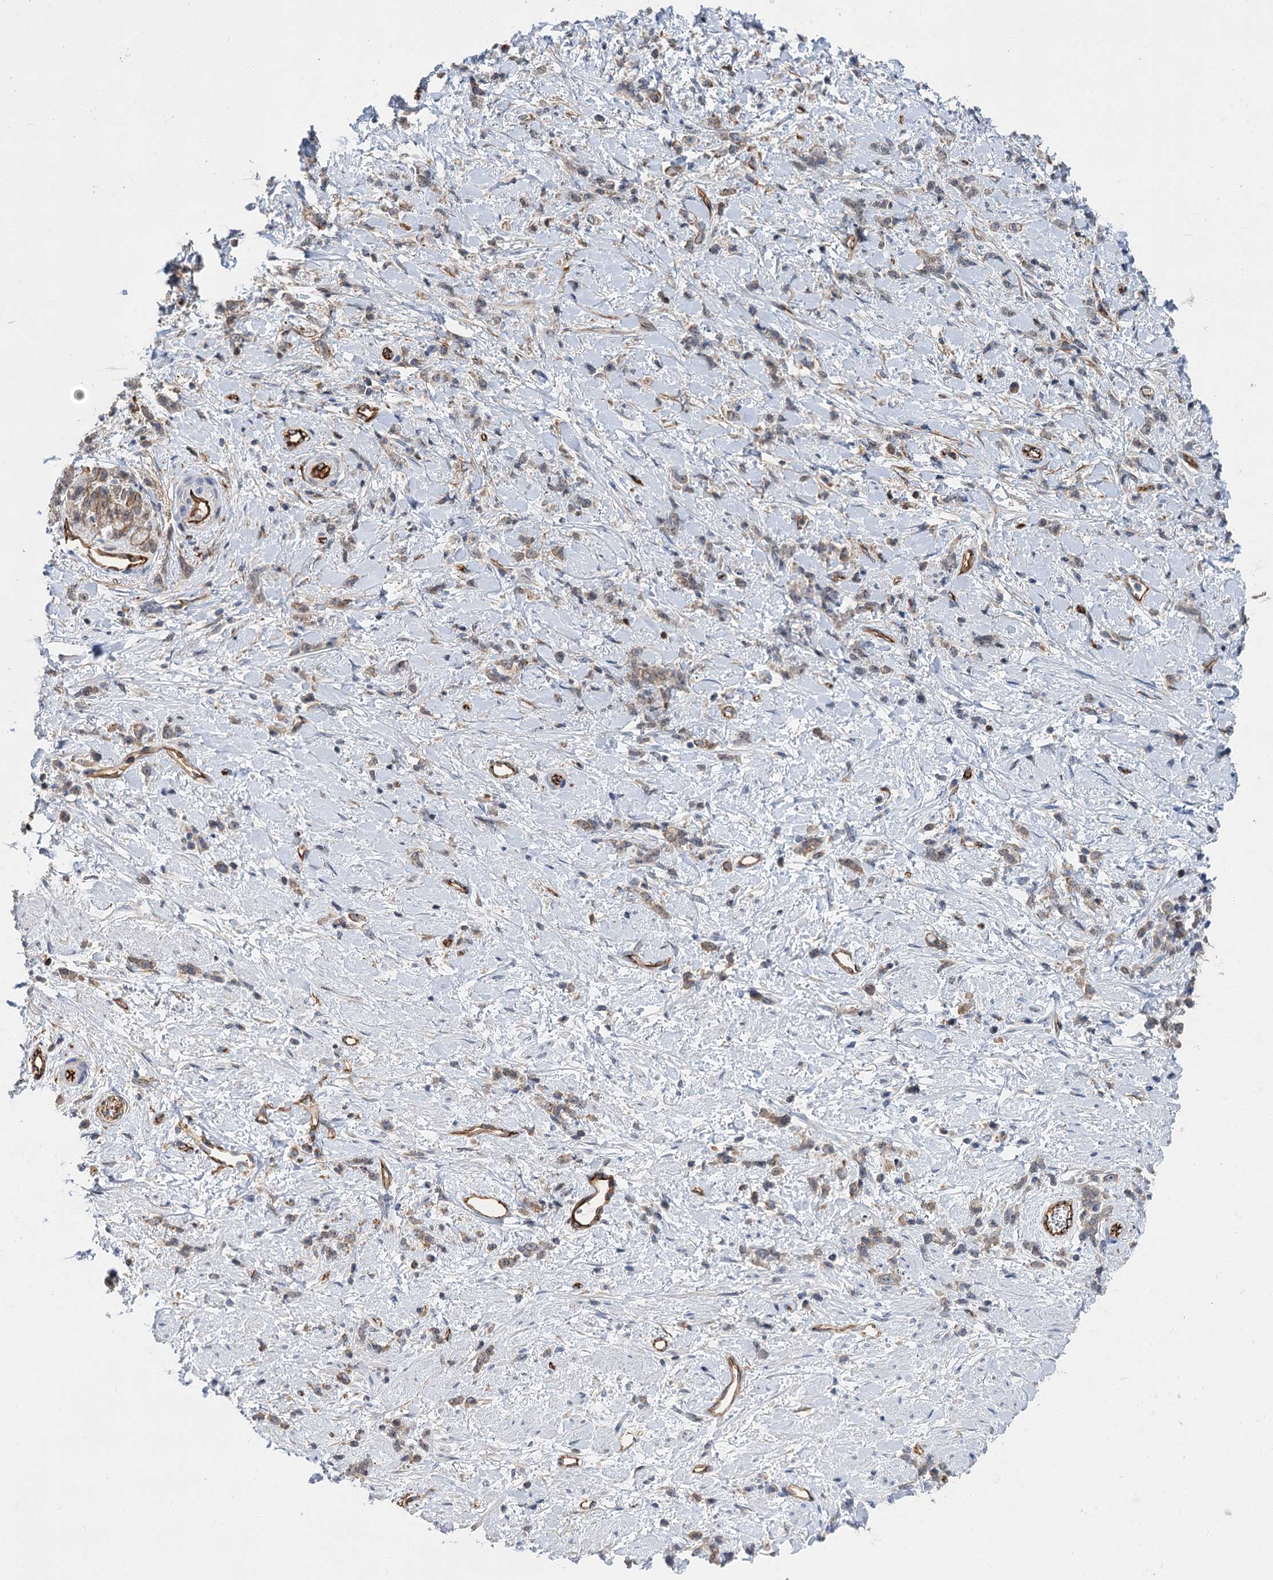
{"staining": {"intensity": "moderate", "quantity": ">75%", "location": "cytoplasmic/membranous"}, "tissue": "stomach cancer", "cell_type": "Tumor cells", "image_type": "cancer", "snomed": [{"axis": "morphology", "description": "Adenocarcinoma, NOS"}, {"axis": "topography", "description": "Stomach"}], "caption": "High-magnification brightfield microscopy of stomach adenocarcinoma stained with DAB (brown) and counterstained with hematoxylin (blue). tumor cells exhibit moderate cytoplasmic/membranous positivity is appreciated in about>75% of cells. (Brightfield microscopy of DAB IHC at high magnification).", "gene": "ABLIM1", "patient": {"sex": "female", "age": 60}}